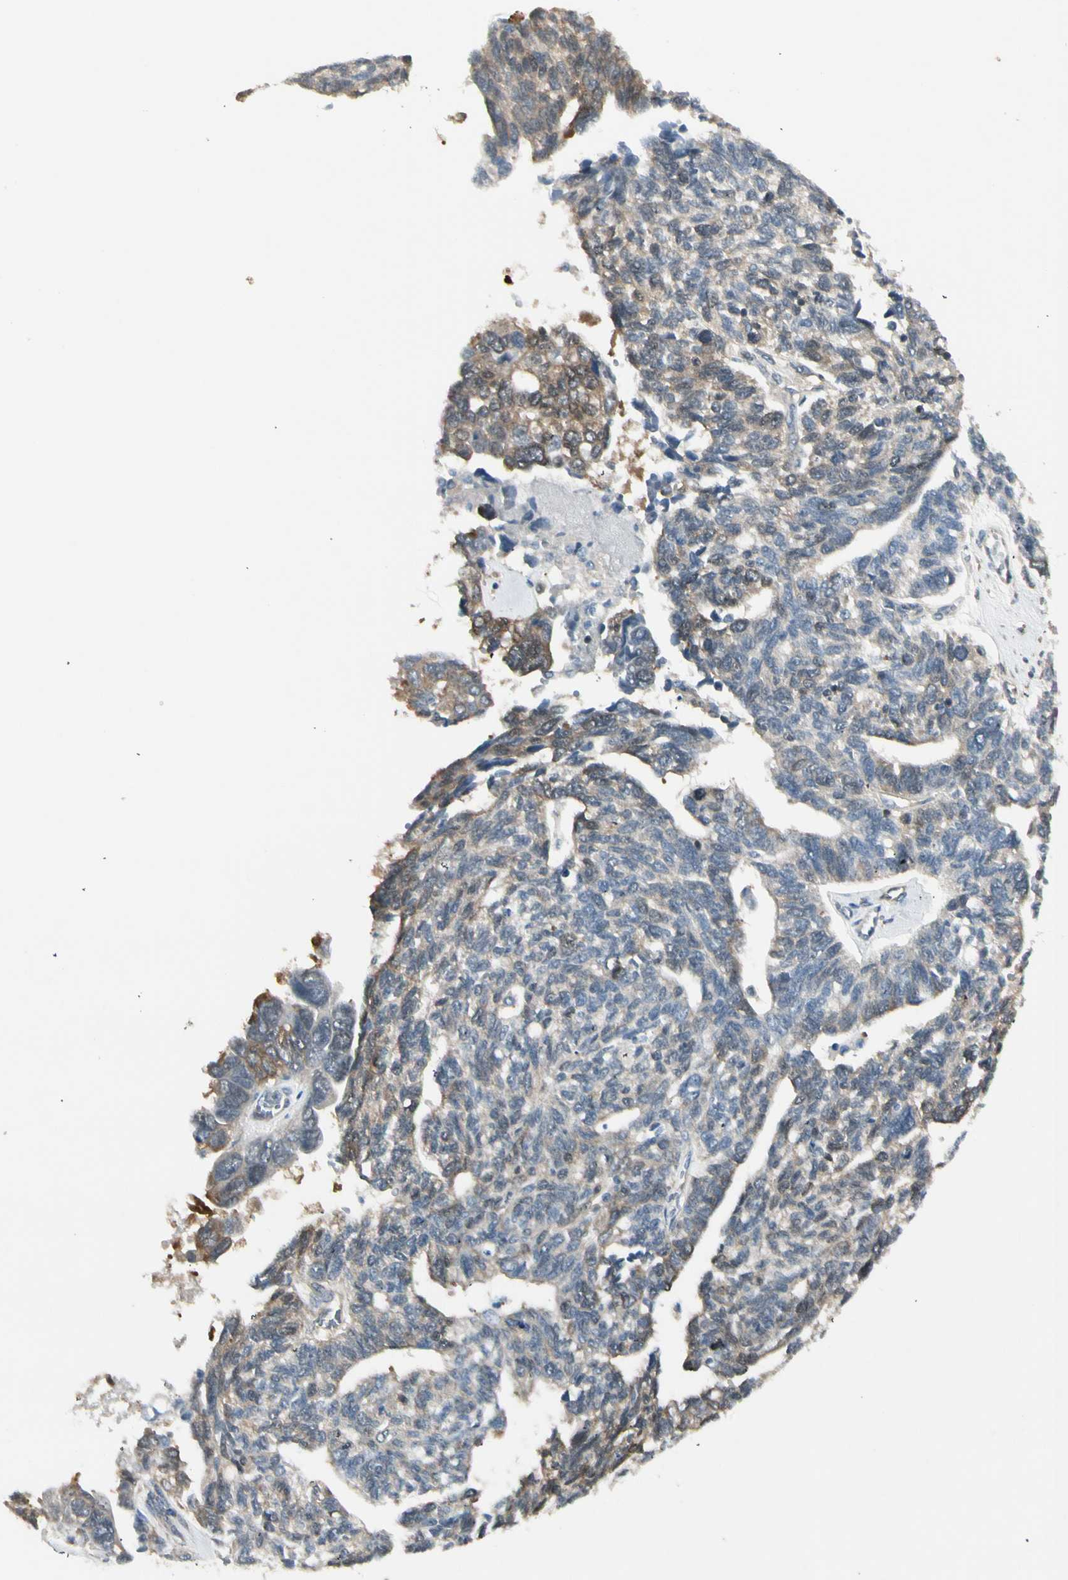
{"staining": {"intensity": "strong", "quantity": "<25%", "location": "cytoplasmic/membranous"}, "tissue": "ovarian cancer", "cell_type": "Tumor cells", "image_type": "cancer", "snomed": [{"axis": "morphology", "description": "Cystadenocarcinoma, serous, NOS"}, {"axis": "topography", "description": "Ovary"}], "caption": "Protein staining by immunohistochemistry (IHC) displays strong cytoplasmic/membranous expression in about <25% of tumor cells in ovarian cancer (serous cystadenocarcinoma).", "gene": "OXSR1", "patient": {"sex": "female", "age": 79}}